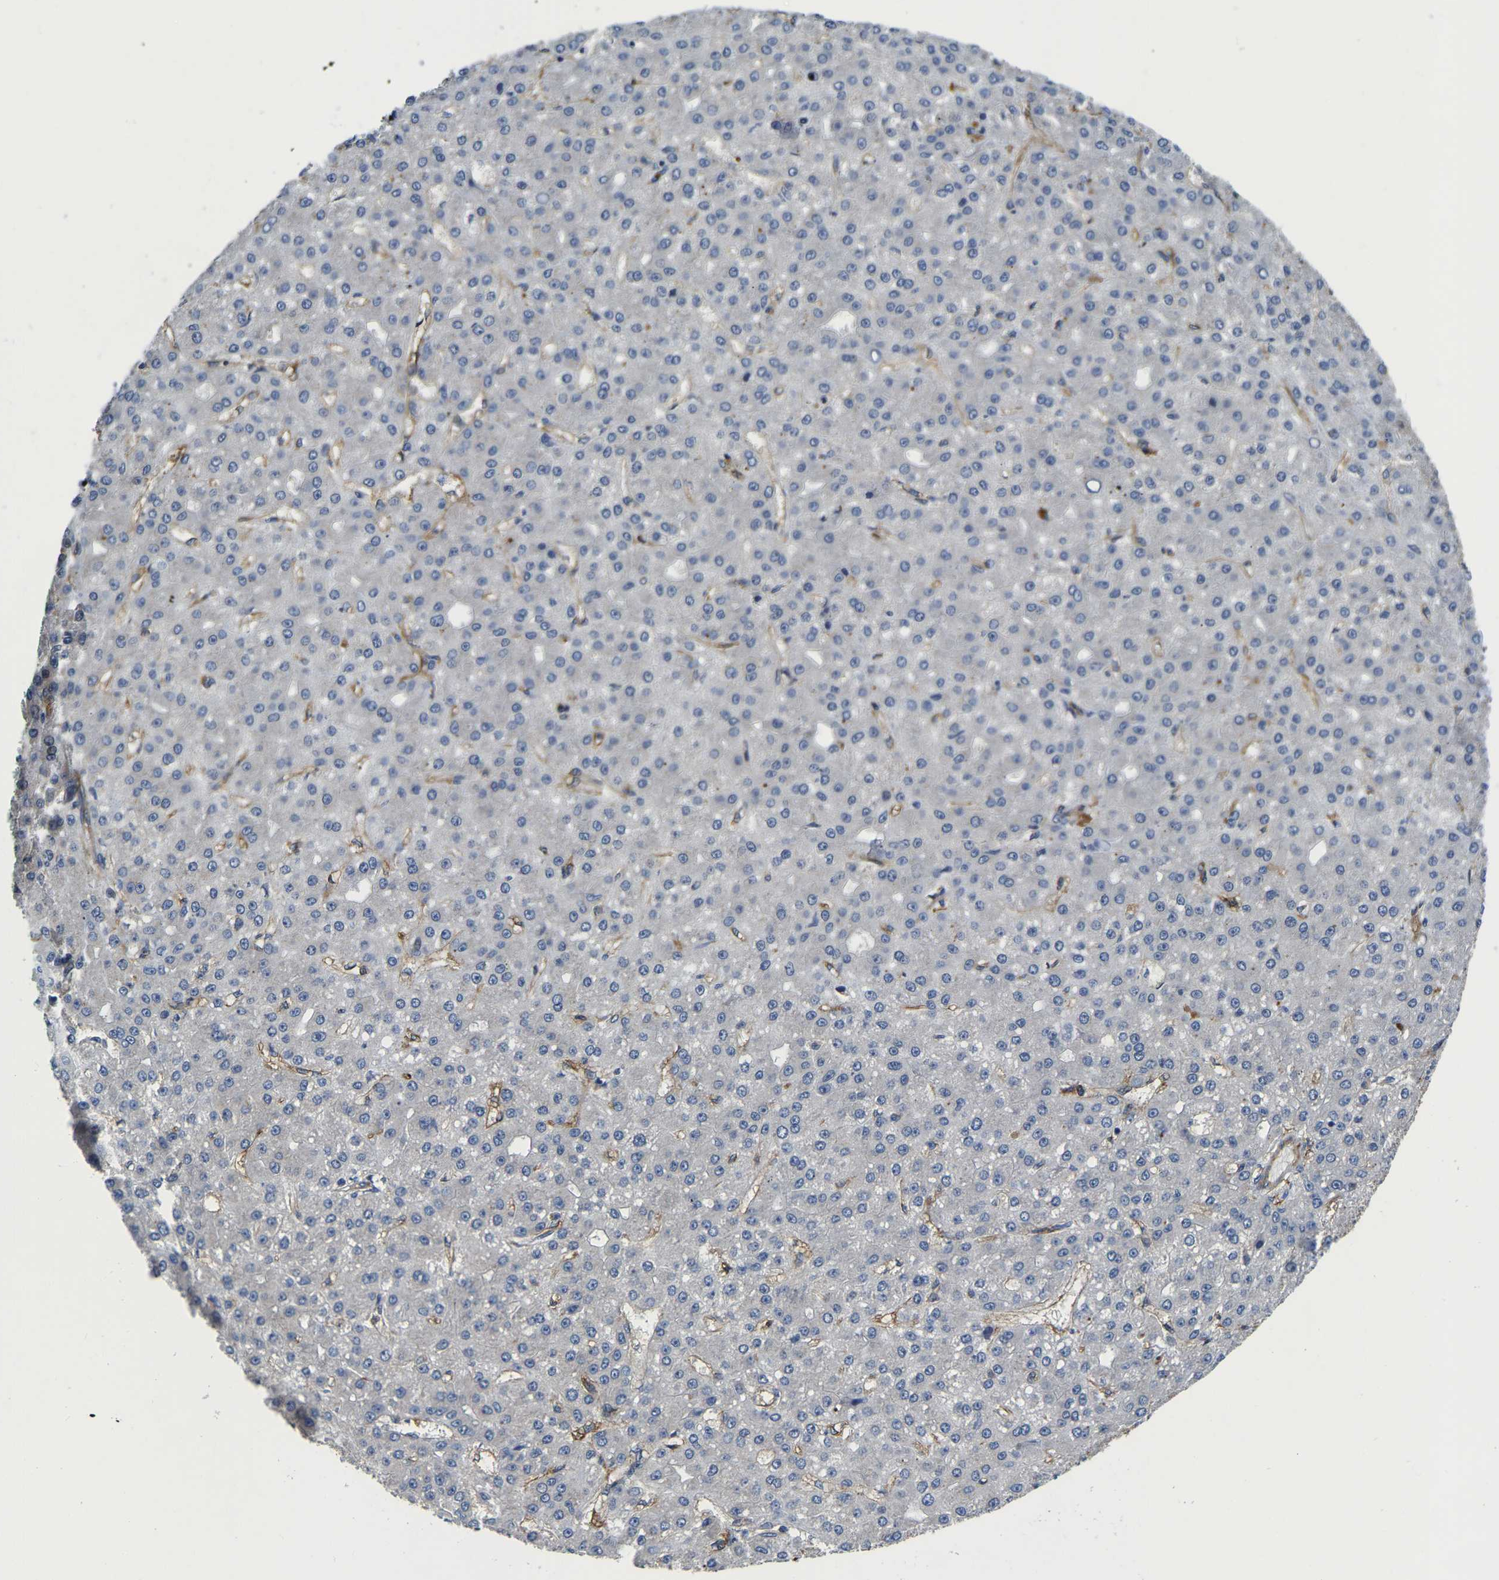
{"staining": {"intensity": "negative", "quantity": "none", "location": "none"}, "tissue": "liver cancer", "cell_type": "Tumor cells", "image_type": "cancer", "snomed": [{"axis": "morphology", "description": "Carcinoma, Hepatocellular, NOS"}, {"axis": "topography", "description": "Liver"}], "caption": "Liver cancer was stained to show a protein in brown. There is no significant expression in tumor cells.", "gene": "ITGA2", "patient": {"sex": "male", "age": 67}}